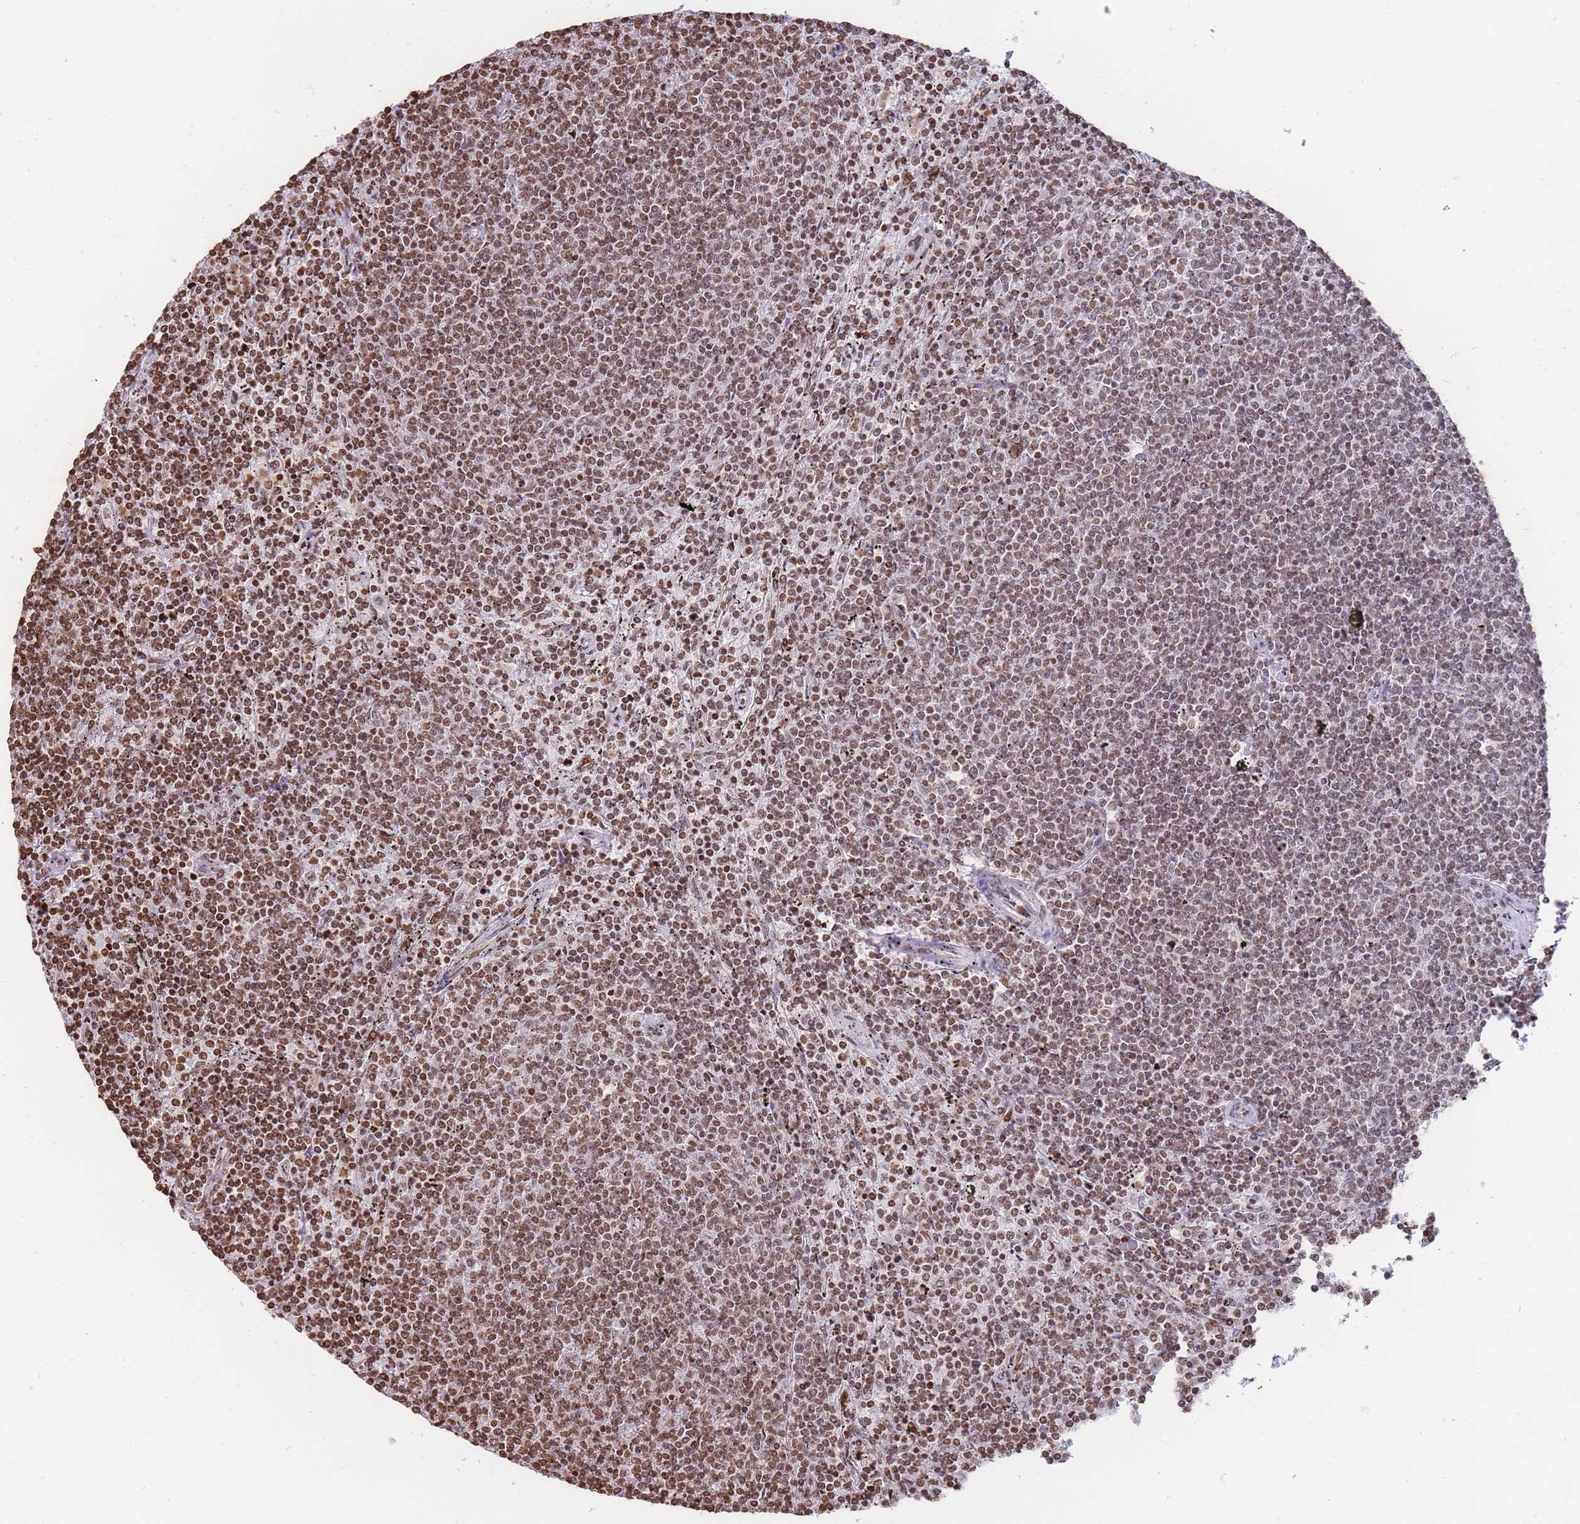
{"staining": {"intensity": "moderate", "quantity": ">75%", "location": "nuclear"}, "tissue": "lymphoma", "cell_type": "Tumor cells", "image_type": "cancer", "snomed": [{"axis": "morphology", "description": "Malignant lymphoma, non-Hodgkin's type, Low grade"}, {"axis": "topography", "description": "Spleen"}], "caption": "Lymphoma stained for a protein (brown) shows moderate nuclear positive positivity in approximately >75% of tumor cells.", "gene": "SHISAL1", "patient": {"sex": "female", "age": 50}}